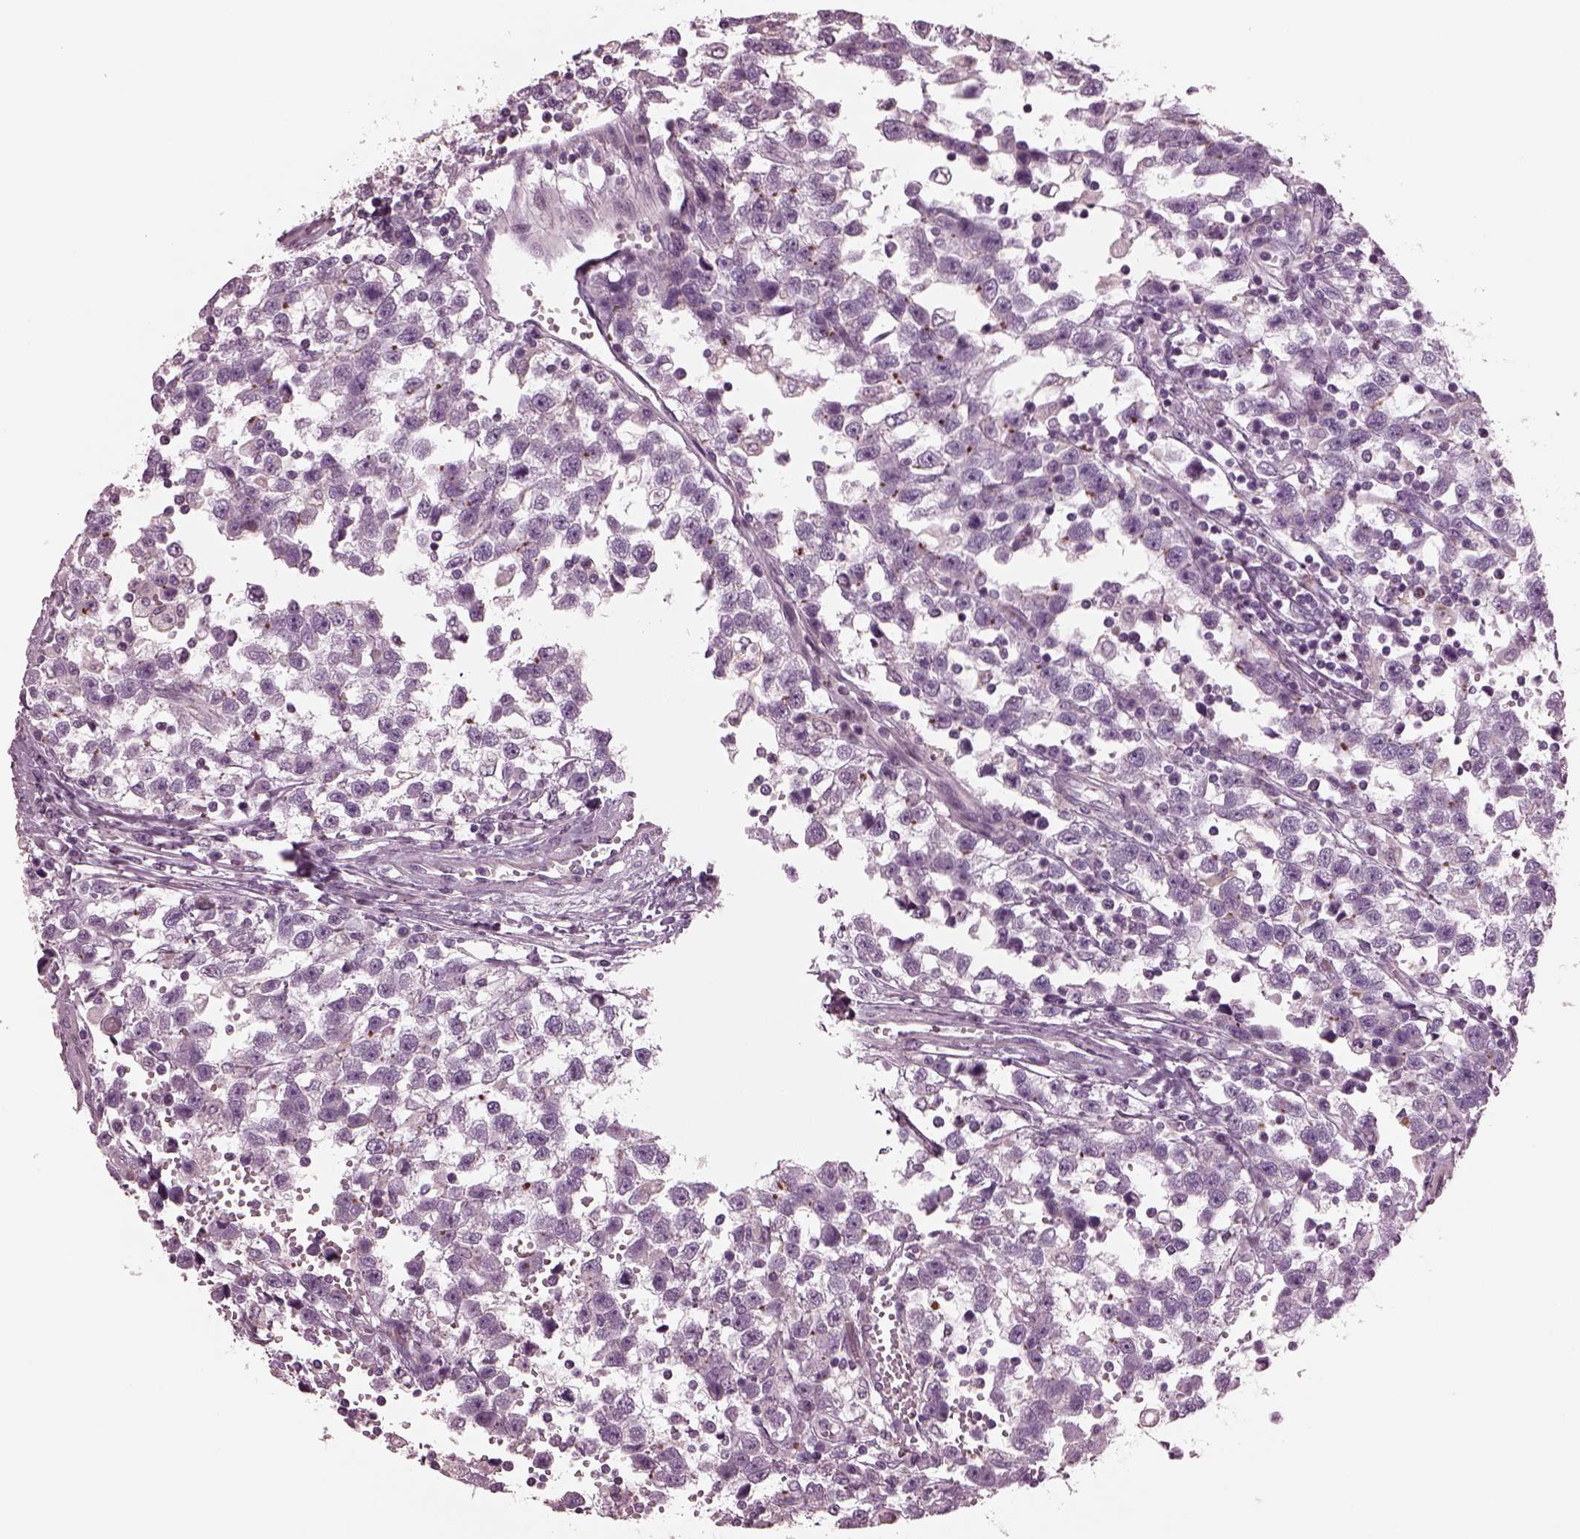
{"staining": {"intensity": "negative", "quantity": "none", "location": "none"}, "tissue": "testis cancer", "cell_type": "Tumor cells", "image_type": "cancer", "snomed": [{"axis": "morphology", "description": "Seminoma, NOS"}, {"axis": "topography", "description": "Testis"}], "caption": "Testis cancer (seminoma) was stained to show a protein in brown. There is no significant positivity in tumor cells.", "gene": "GDF11", "patient": {"sex": "male", "age": 34}}